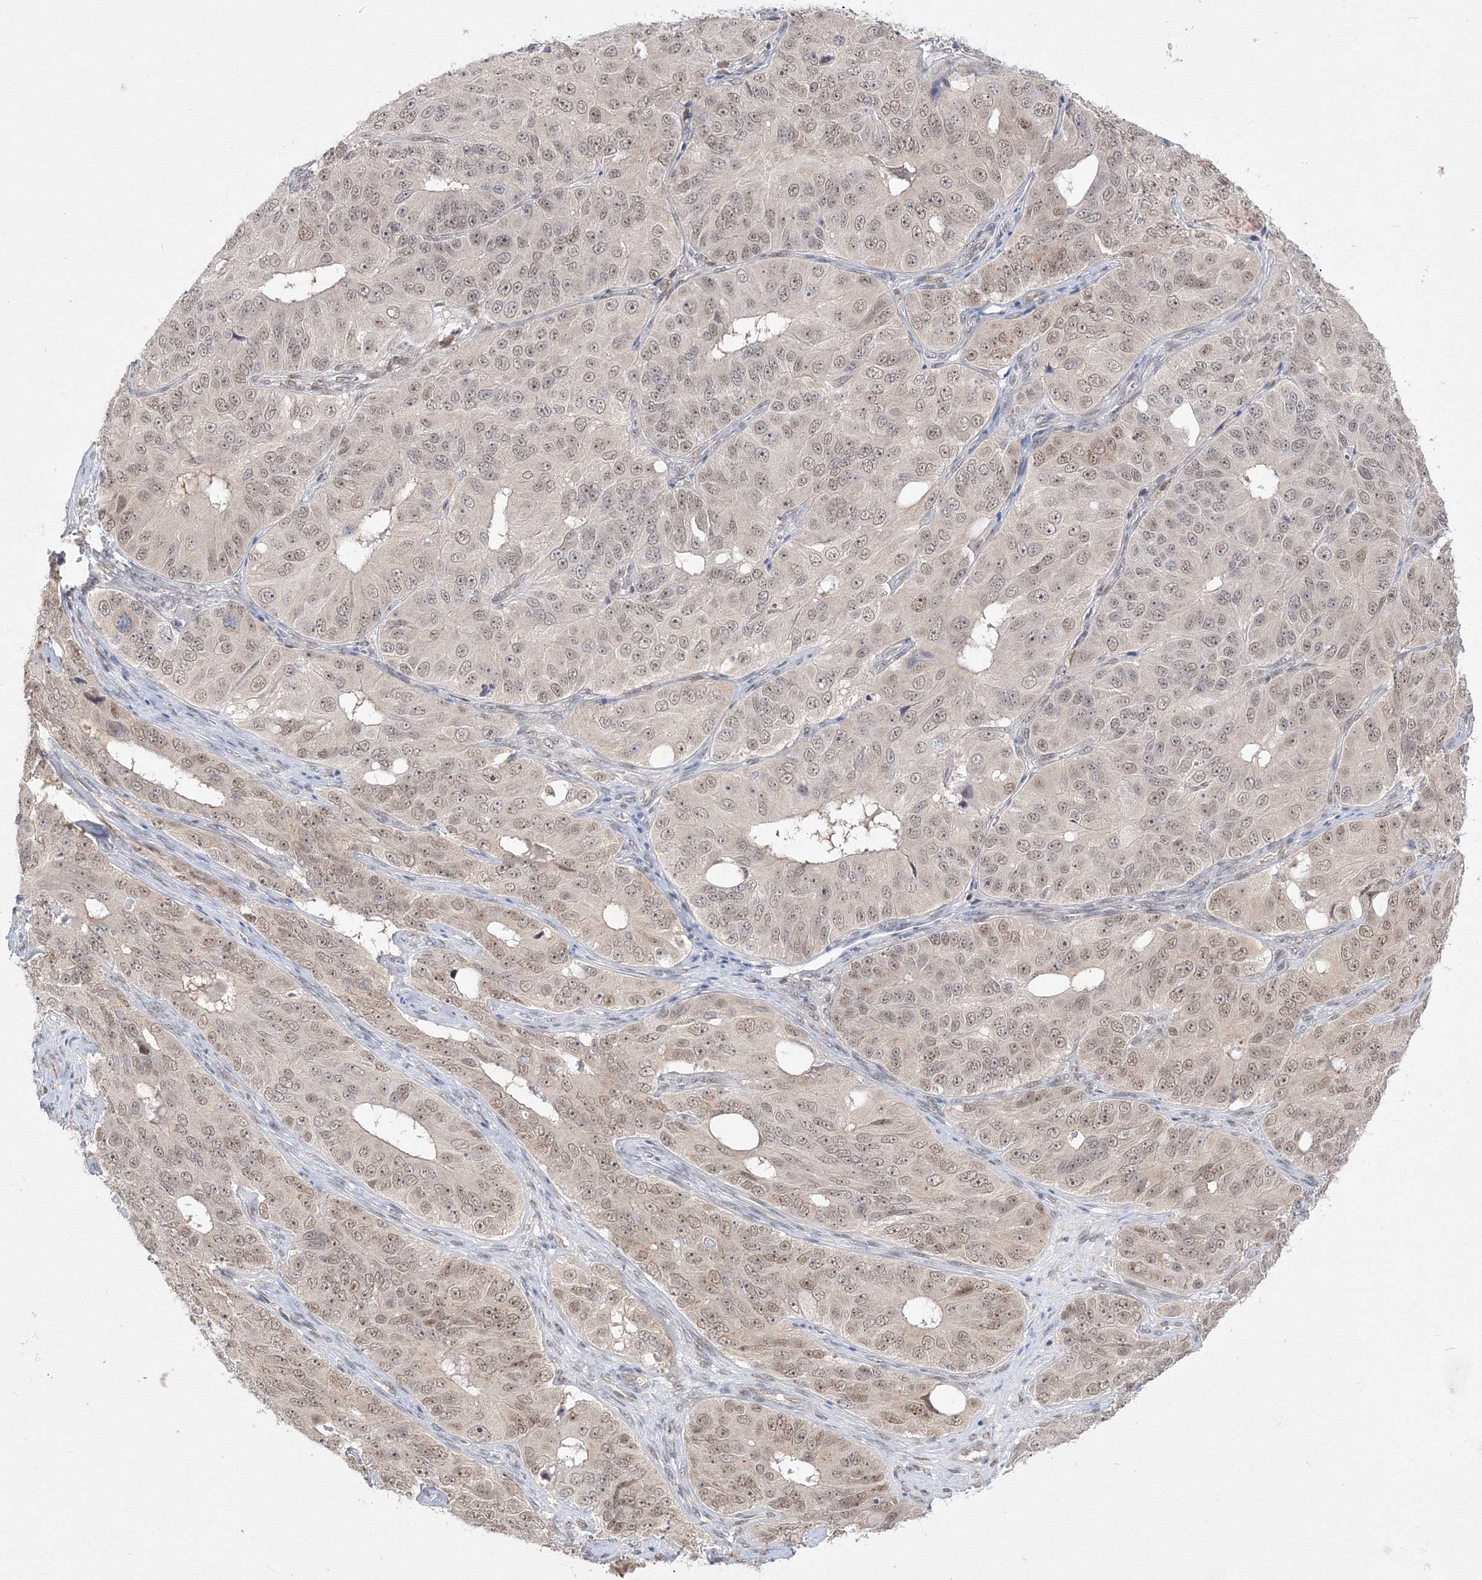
{"staining": {"intensity": "weak", "quantity": ">75%", "location": "nuclear"}, "tissue": "ovarian cancer", "cell_type": "Tumor cells", "image_type": "cancer", "snomed": [{"axis": "morphology", "description": "Carcinoma, endometroid"}, {"axis": "topography", "description": "Ovary"}], "caption": "Immunohistochemistry (IHC) (DAB (3,3'-diaminobenzidine)) staining of human endometroid carcinoma (ovarian) shows weak nuclear protein positivity in about >75% of tumor cells. The protein of interest is stained brown, and the nuclei are stained in blue (DAB (3,3'-diaminobenzidine) IHC with brightfield microscopy, high magnification).", "gene": "COPS4", "patient": {"sex": "female", "age": 51}}